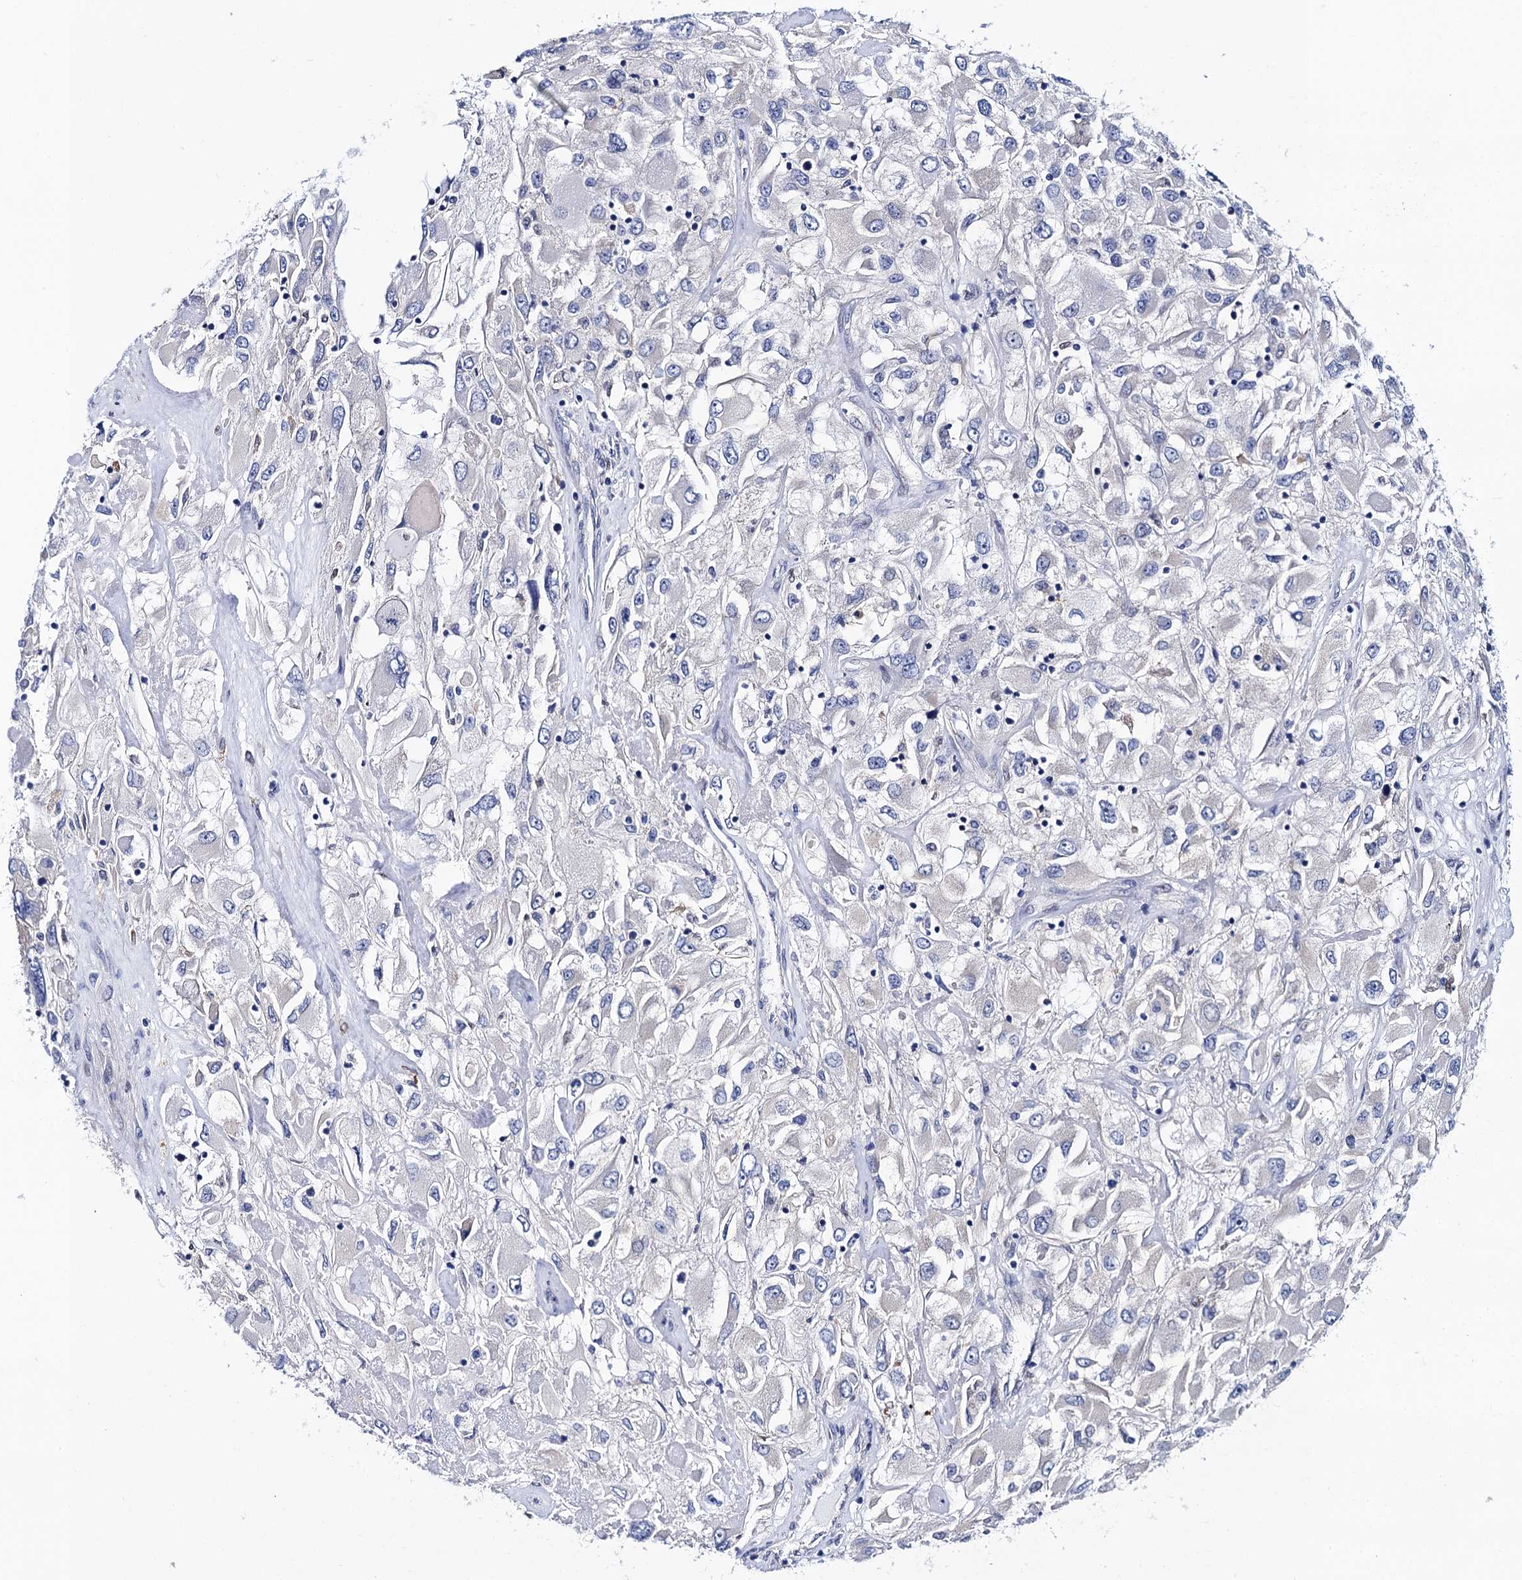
{"staining": {"intensity": "negative", "quantity": "none", "location": "none"}, "tissue": "renal cancer", "cell_type": "Tumor cells", "image_type": "cancer", "snomed": [{"axis": "morphology", "description": "Adenocarcinoma, NOS"}, {"axis": "topography", "description": "Kidney"}], "caption": "Human renal cancer stained for a protein using immunohistochemistry (IHC) exhibits no positivity in tumor cells.", "gene": "ZDHHC18", "patient": {"sex": "female", "age": 52}}